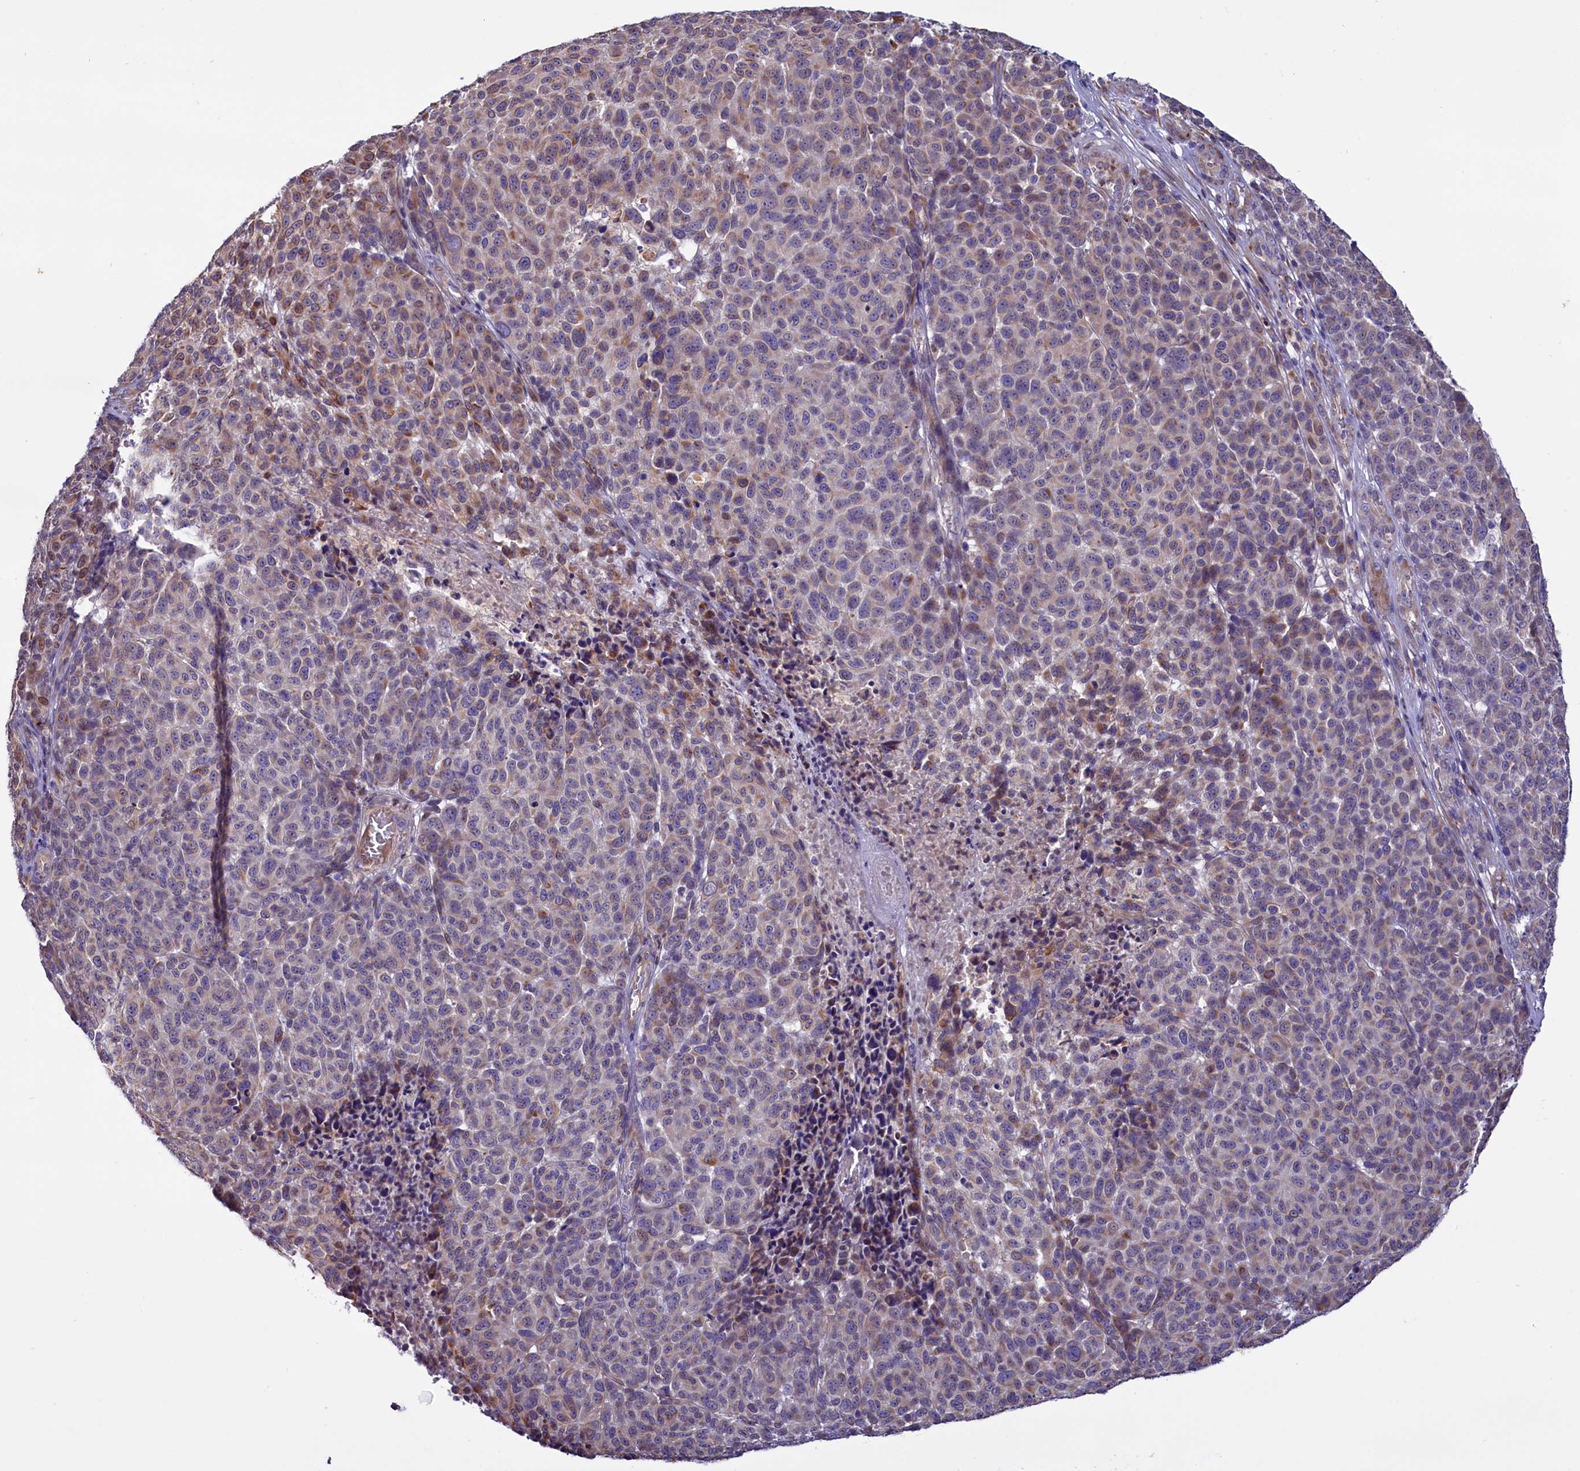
{"staining": {"intensity": "weak", "quantity": "25%-75%", "location": "cytoplasmic/membranous"}, "tissue": "melanoma", "cell_type": "Tumor cells", "image_type": "cancer", "snomed": [{"axis": "morphology", "description": "Malignant melanoma, NOS"}, {"axis": "topography", "description": "Skin"}], "caption": "High-magnification brightfield microscopy of malignant melanoma stained with DAB (brown) and counterstained with hematoxylin (blue). tumor cells exhibit weak cytoplasmic/membranous expression is identified in approximately25%-75% of cells.", "gene": "PDILT", "patient": {"sex": "male", "age": 49}}